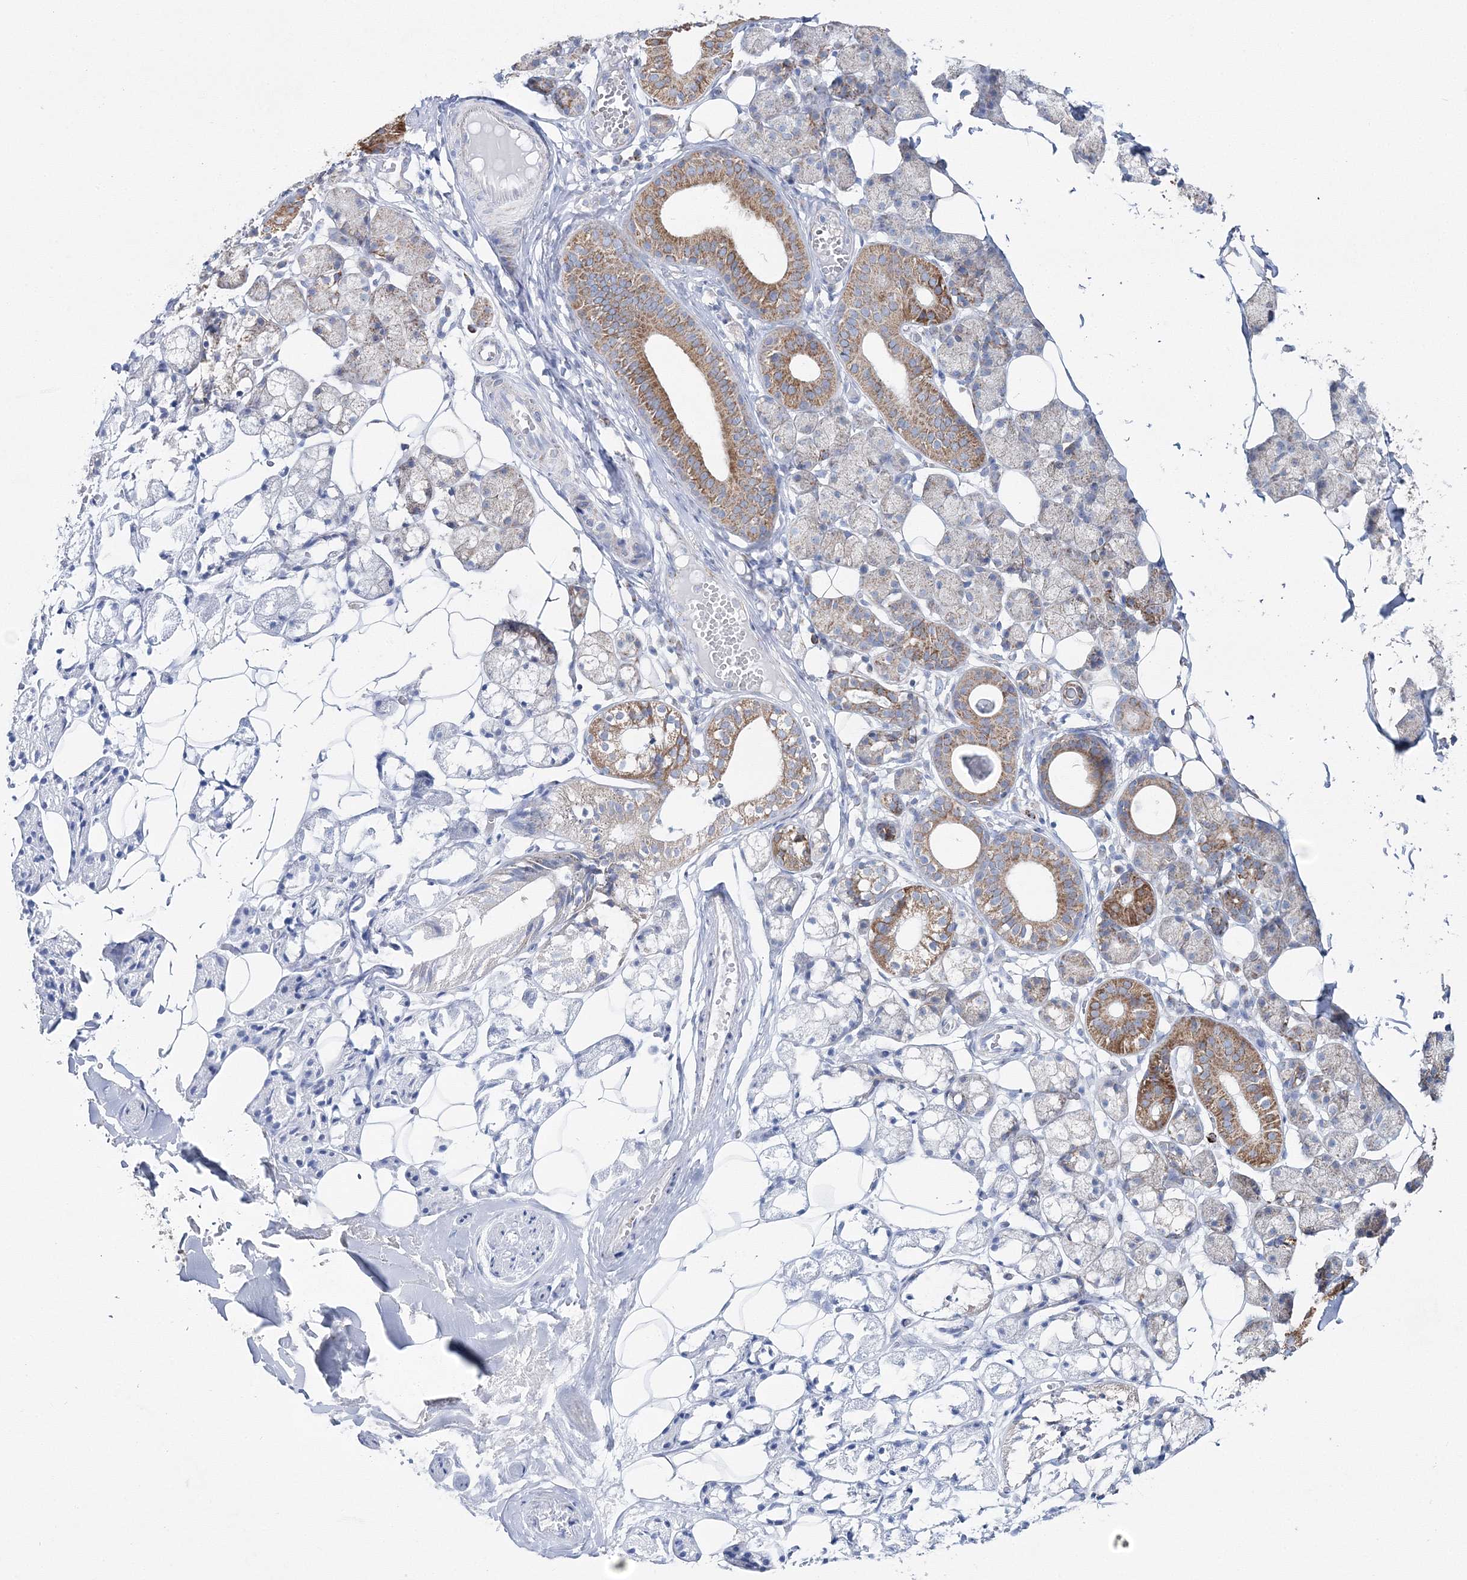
{"staining": {"intensity": "moderate", "quantity": "25%-75%", "location": "cytoplasmic/membranous"}, "tissue": "salivary gland", "cell_type": "Glandular cells", "image_type": "normal", "snomed": [{"axis": "morphology", "description": "Normal tissue, NOS"}, {"axis": "topography", "description": "Salivary gland"}], "caption": "A high-resolution histopathology image shows IHC staining of unremarkable salivary gland, which exhibits moderate cytoplasmic/membranous staining in approximately 25%-75% of glandular cells. Using DAB (brown) and hematoxylin (blue) stains, captured at high magnification using brightfield microscopy.", "gene": "HIBCH", "patient": {"sex": "female", "age": 33}}